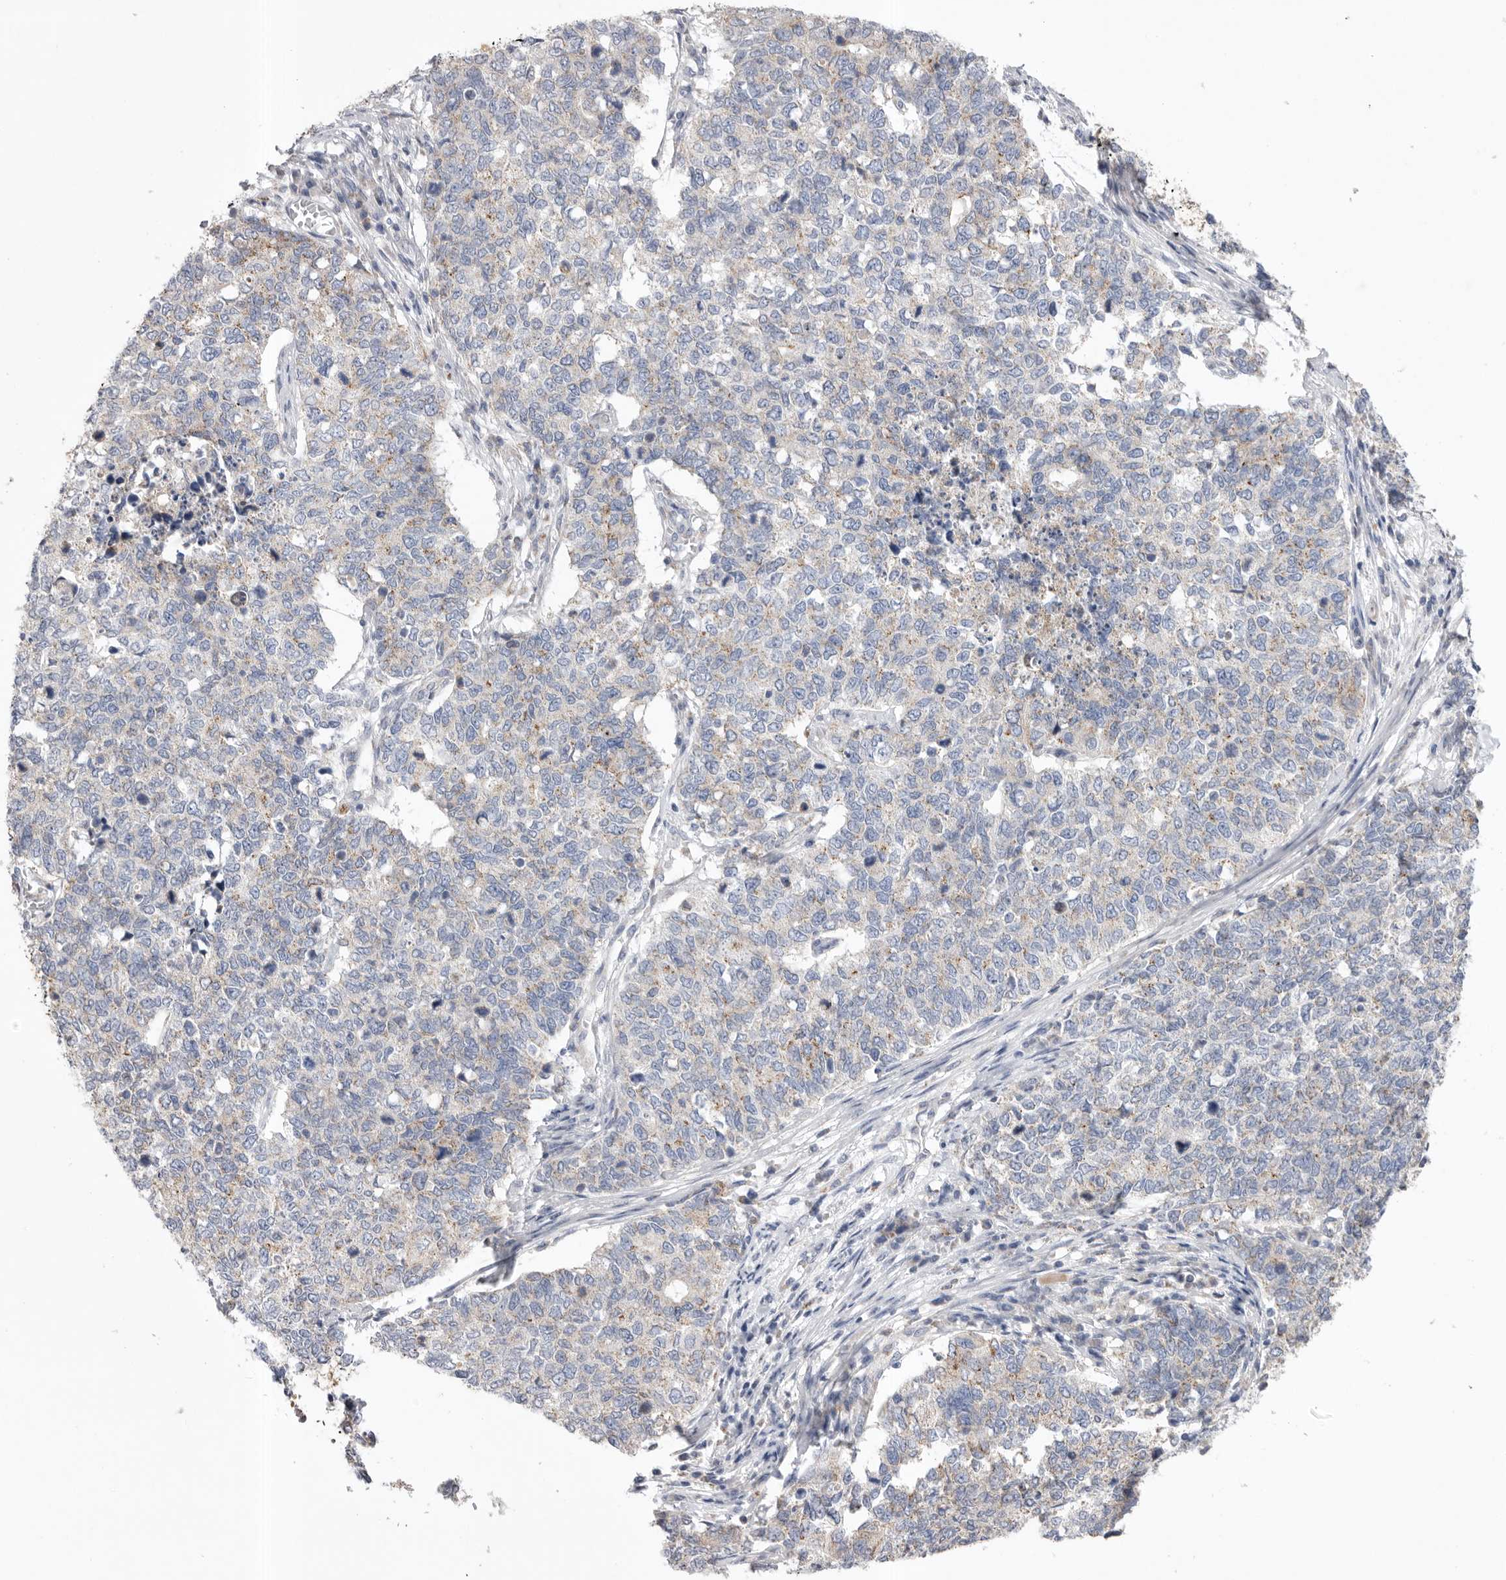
{"staining": {"intensity": "weak", "quantity": "<25%", "location": "cytoplasmic/membranous"}, "tissue": "cervical cancer", "cell_type": "Tumor cells", "image_type": "cancer", "snomed": [{"axis": "morphology", "description": "Squamous cell carcinoma, NOS"}, {"axis": "topography", "description": "Cervix"}], "caption": "Cervical cancer (squamous cell carcinoma) stained for a protein using immunohistochemistry (IHC) exhibits no positivity tumor cells.", "gene": "CCDC126", "patient": {"sex": "female", "age": 63}}